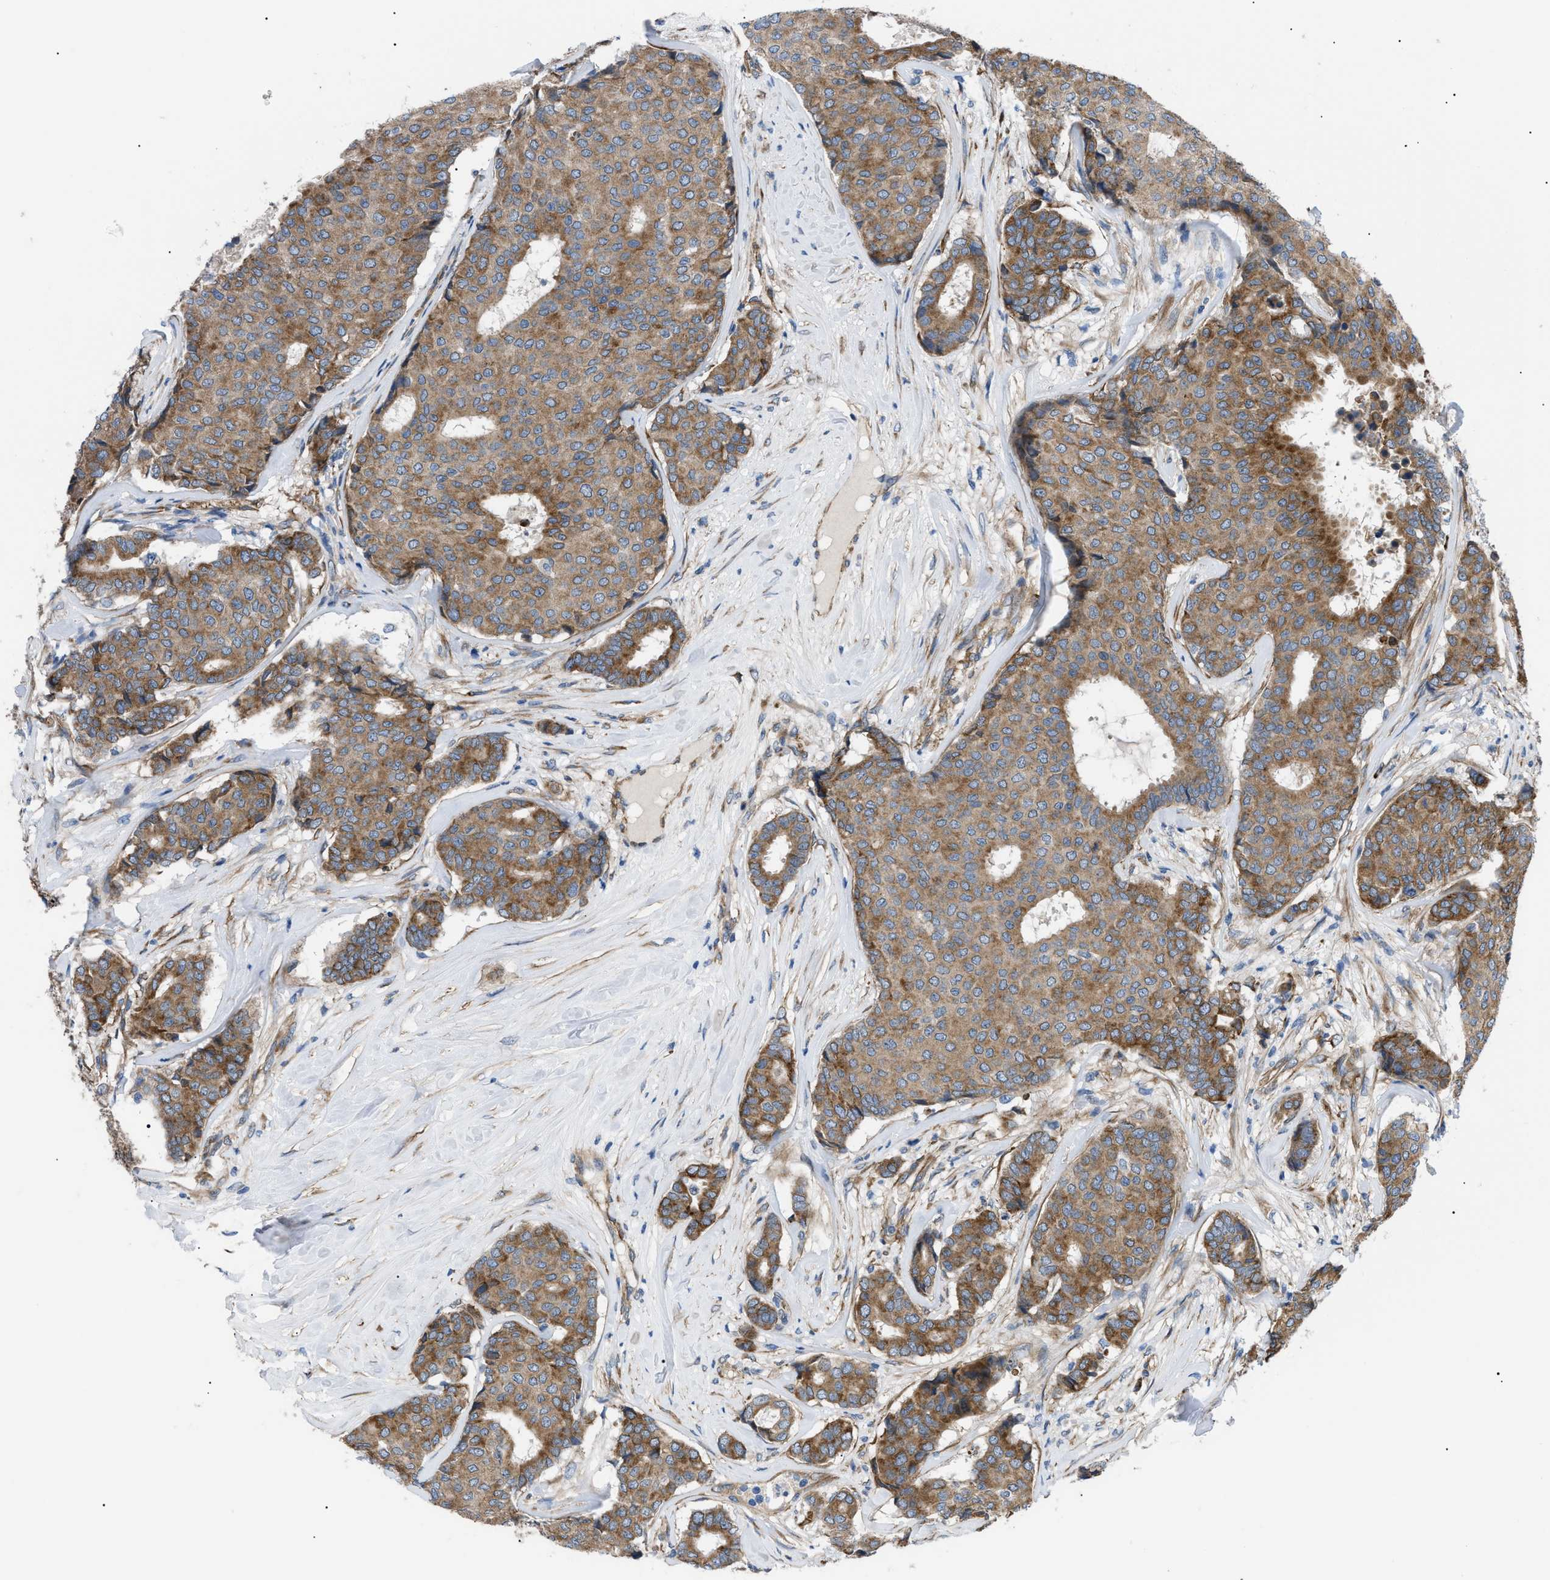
{"staining": {"intensity": "moderate", "quantity": ">75%", "location": "cytoplasmic/membranous"}, "tissue": "breast cancer", "cell_type": "Tumor cells", "image_type": "cancer", "snomed": [{"axis": "morphology", "description": "Duct carcinoma"}, {"axis": "topography", "description": "Breast"}], "caption": "Immunohistochemistry micrograph of breast cancer (infiltrating ductal carcinoma) stained for a protein (brown), which demonstrates medium levels of moderate cytoplasmic/membranous positivity in about >75% of tumor cells.", "gene": "MYO10", "patient": {"sex": "female", "age": 75}}